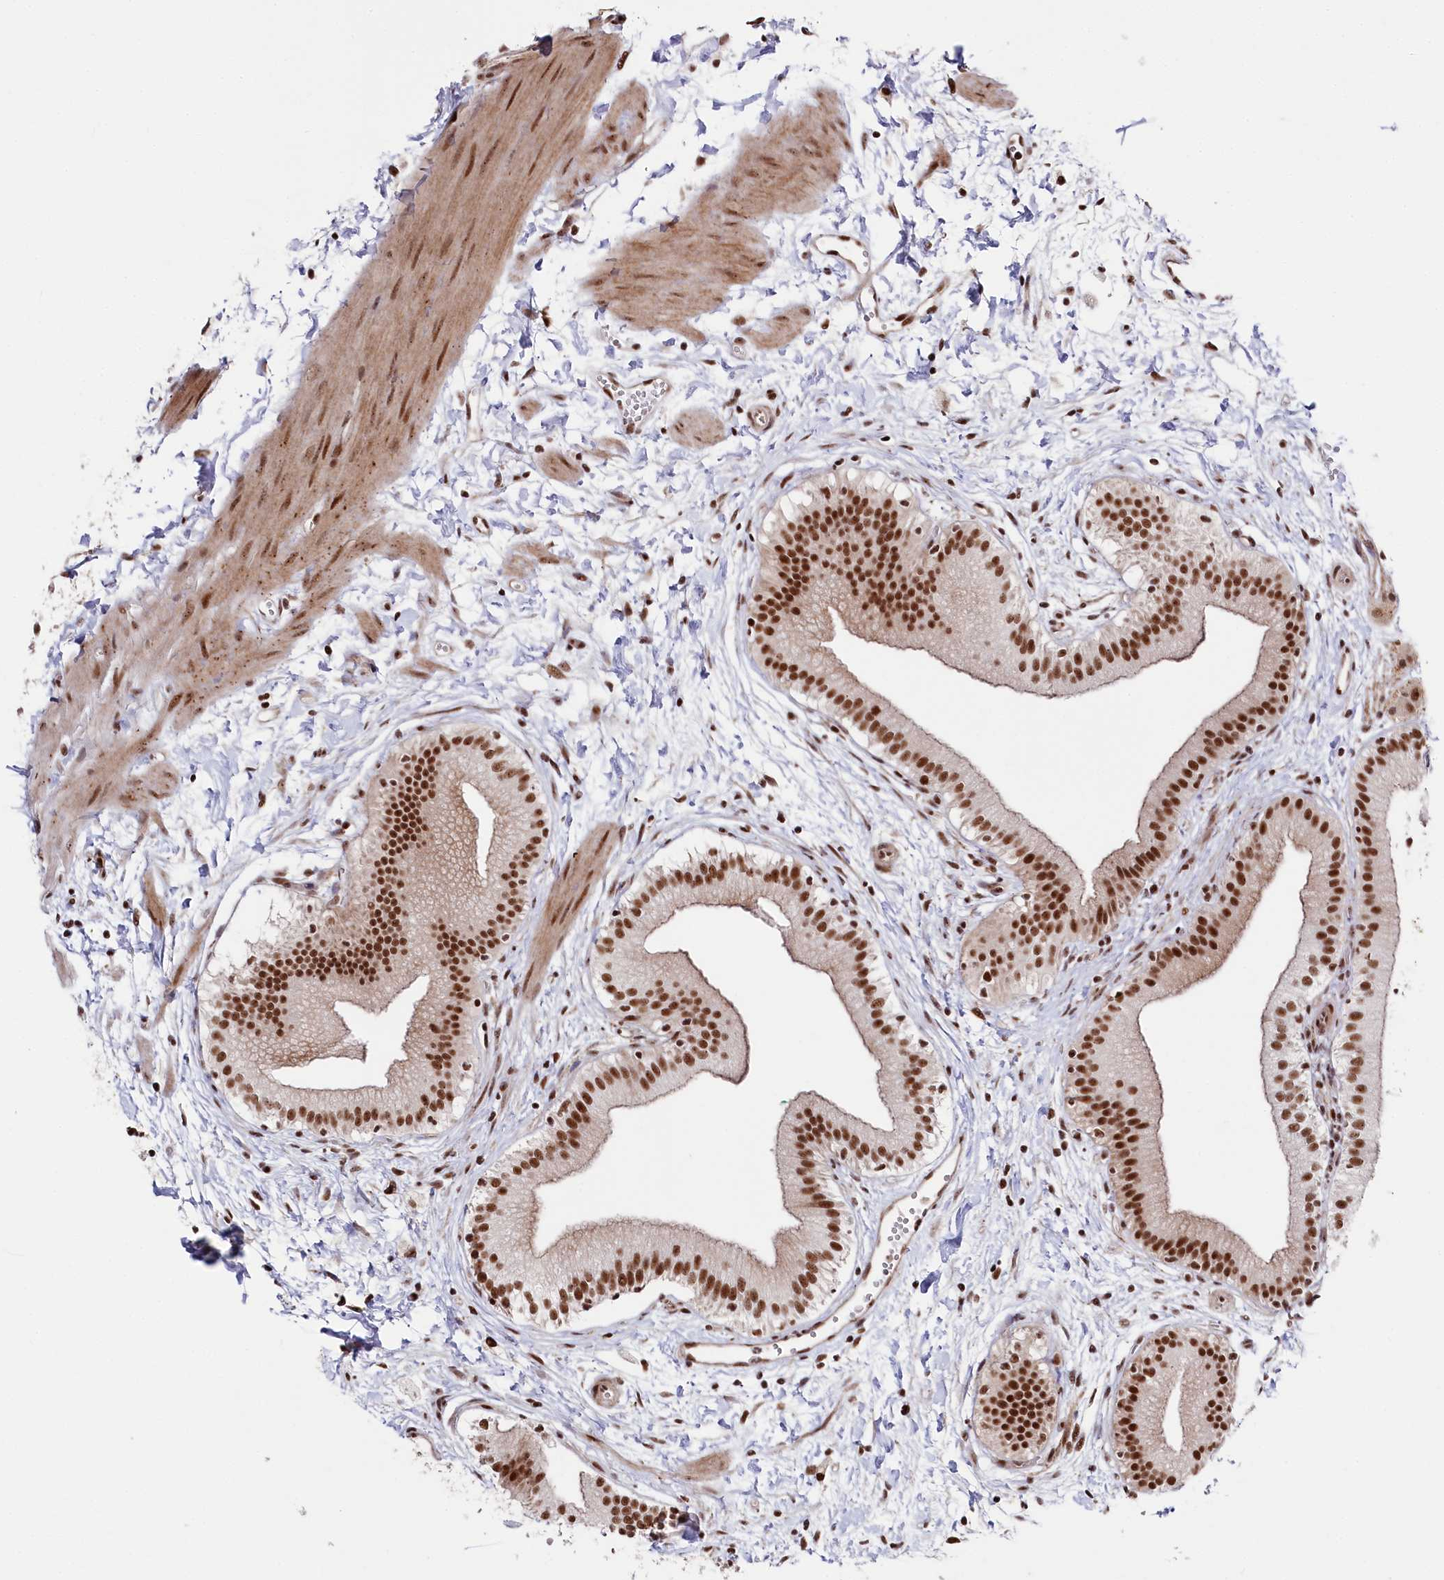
{"staining": {"intensity": "strong", "quantity": ">75%", "location": "nuclear"}, "tissue": "gallbladder", "cell_type": "Glandular cells", "image_type": "normal", "snomed": [{"axis": "morphology", "description": "Normal tissue, NOS"}, {"axis": "topography", "description": "Gallbladder"}], "caption": "Gallbladder stained with immunohistochemistry exhibits strong nuclear positivity in about >75% of glandular cells.", "gene": "POLR2H", "patient": {"sex": "male", "age": 55}}